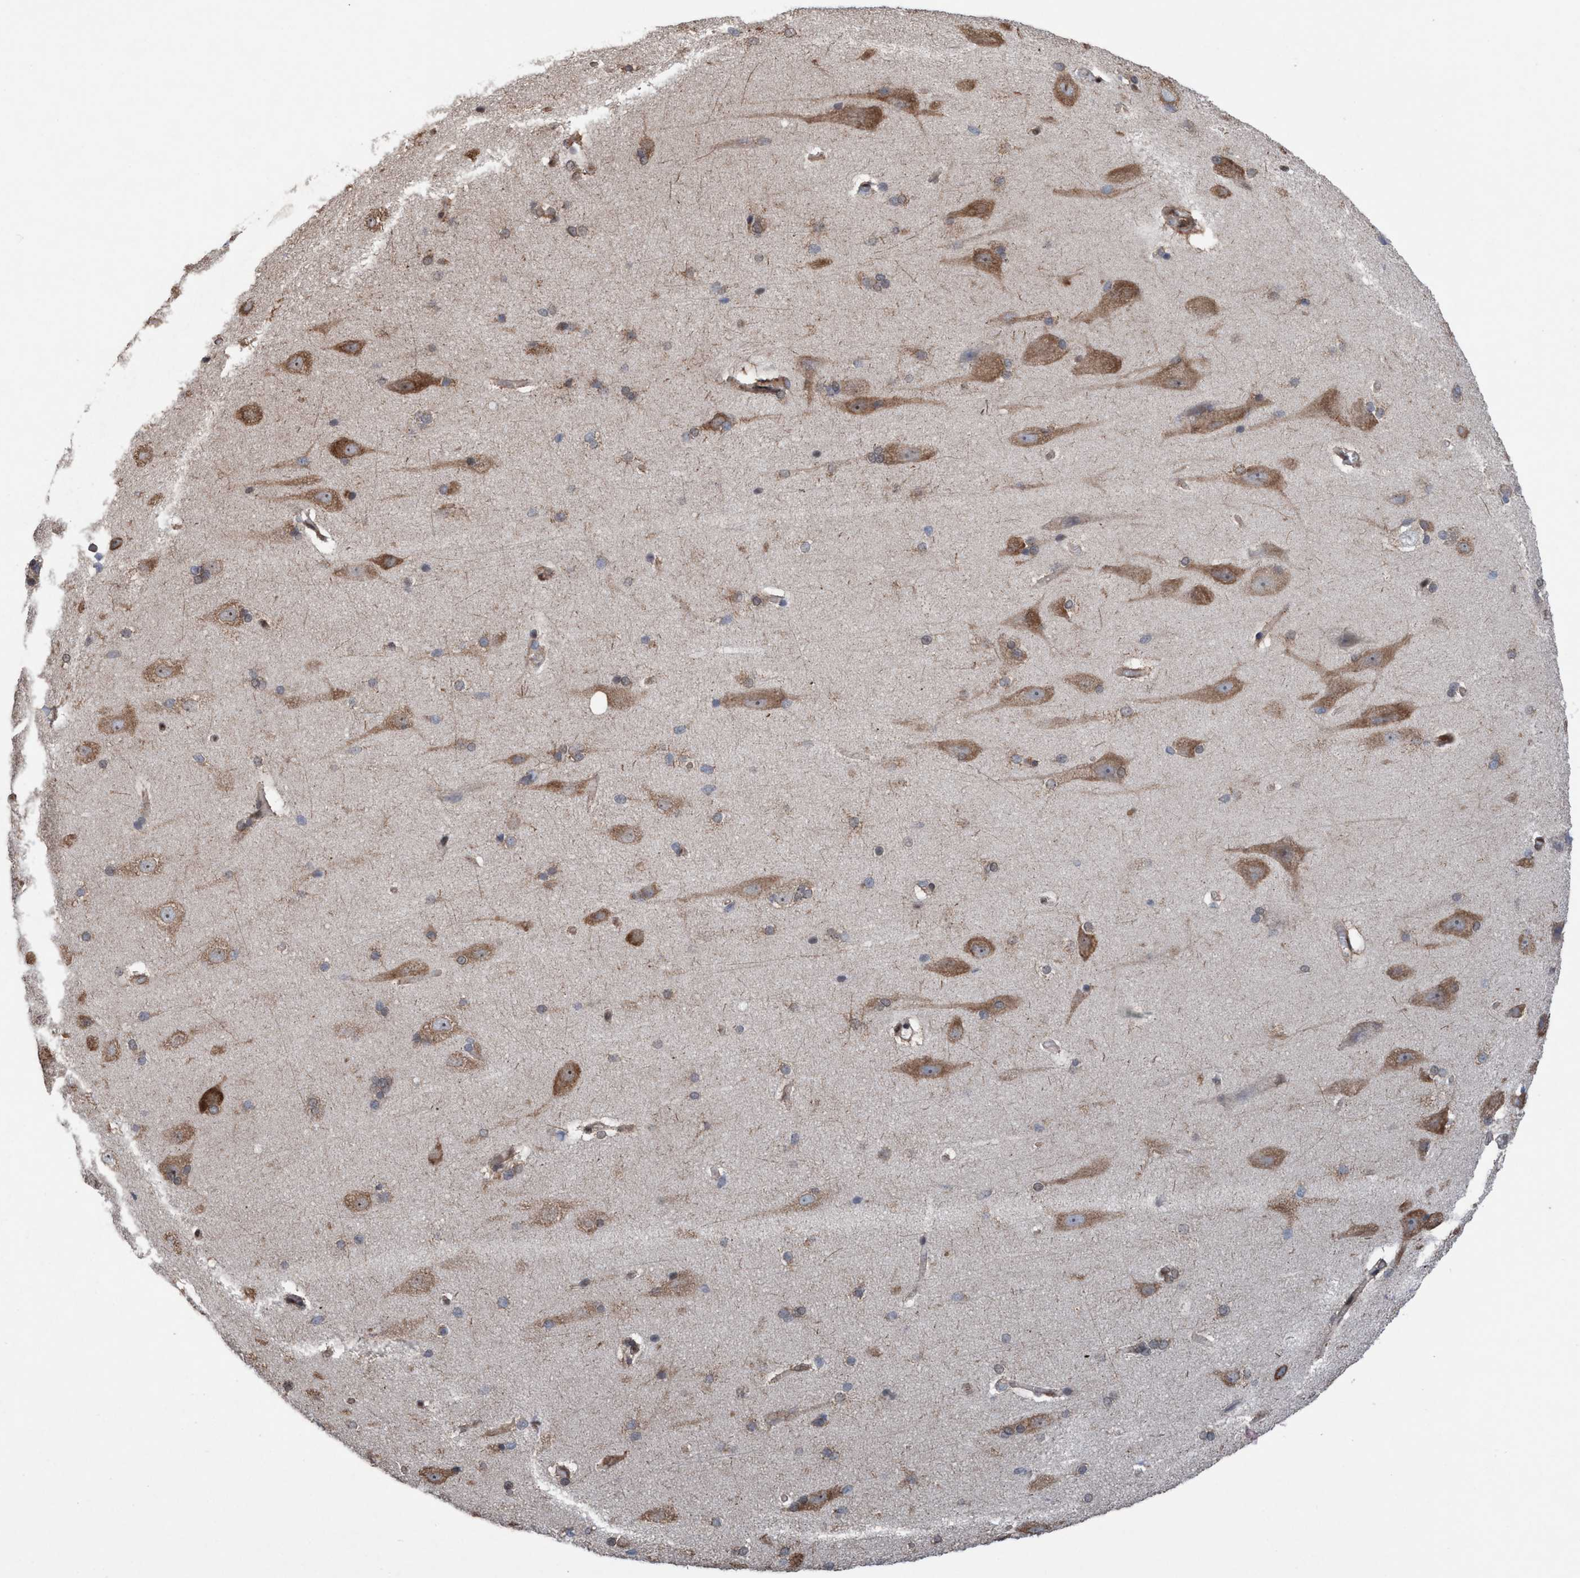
{"staining": {"intensity": "weak", "quantity": "25%-75%", "location": "cytoplasmic/membranous"}, "tissue": "cerebral cortex", "cell_type": "Endothelial cells", "image_type": "normal", "snomed": [{"axis": "morphology", "description": "Normal tissue, NOS"}, {"axis": "topography", "description": "Cerebral cortex"}, {"axis": "topography", "description": "Hippocampus"}], "caption": "Immunohistochemistry (IHC) histopathology image of normal cerebral cortex stained for a protein (brown), which reveals low levels of weak cytoplasmic/membranous staining in about 25%-75% of endothelial cells.", "gene": "METAP2", "patient": {"sex": "female", "age": 19}}